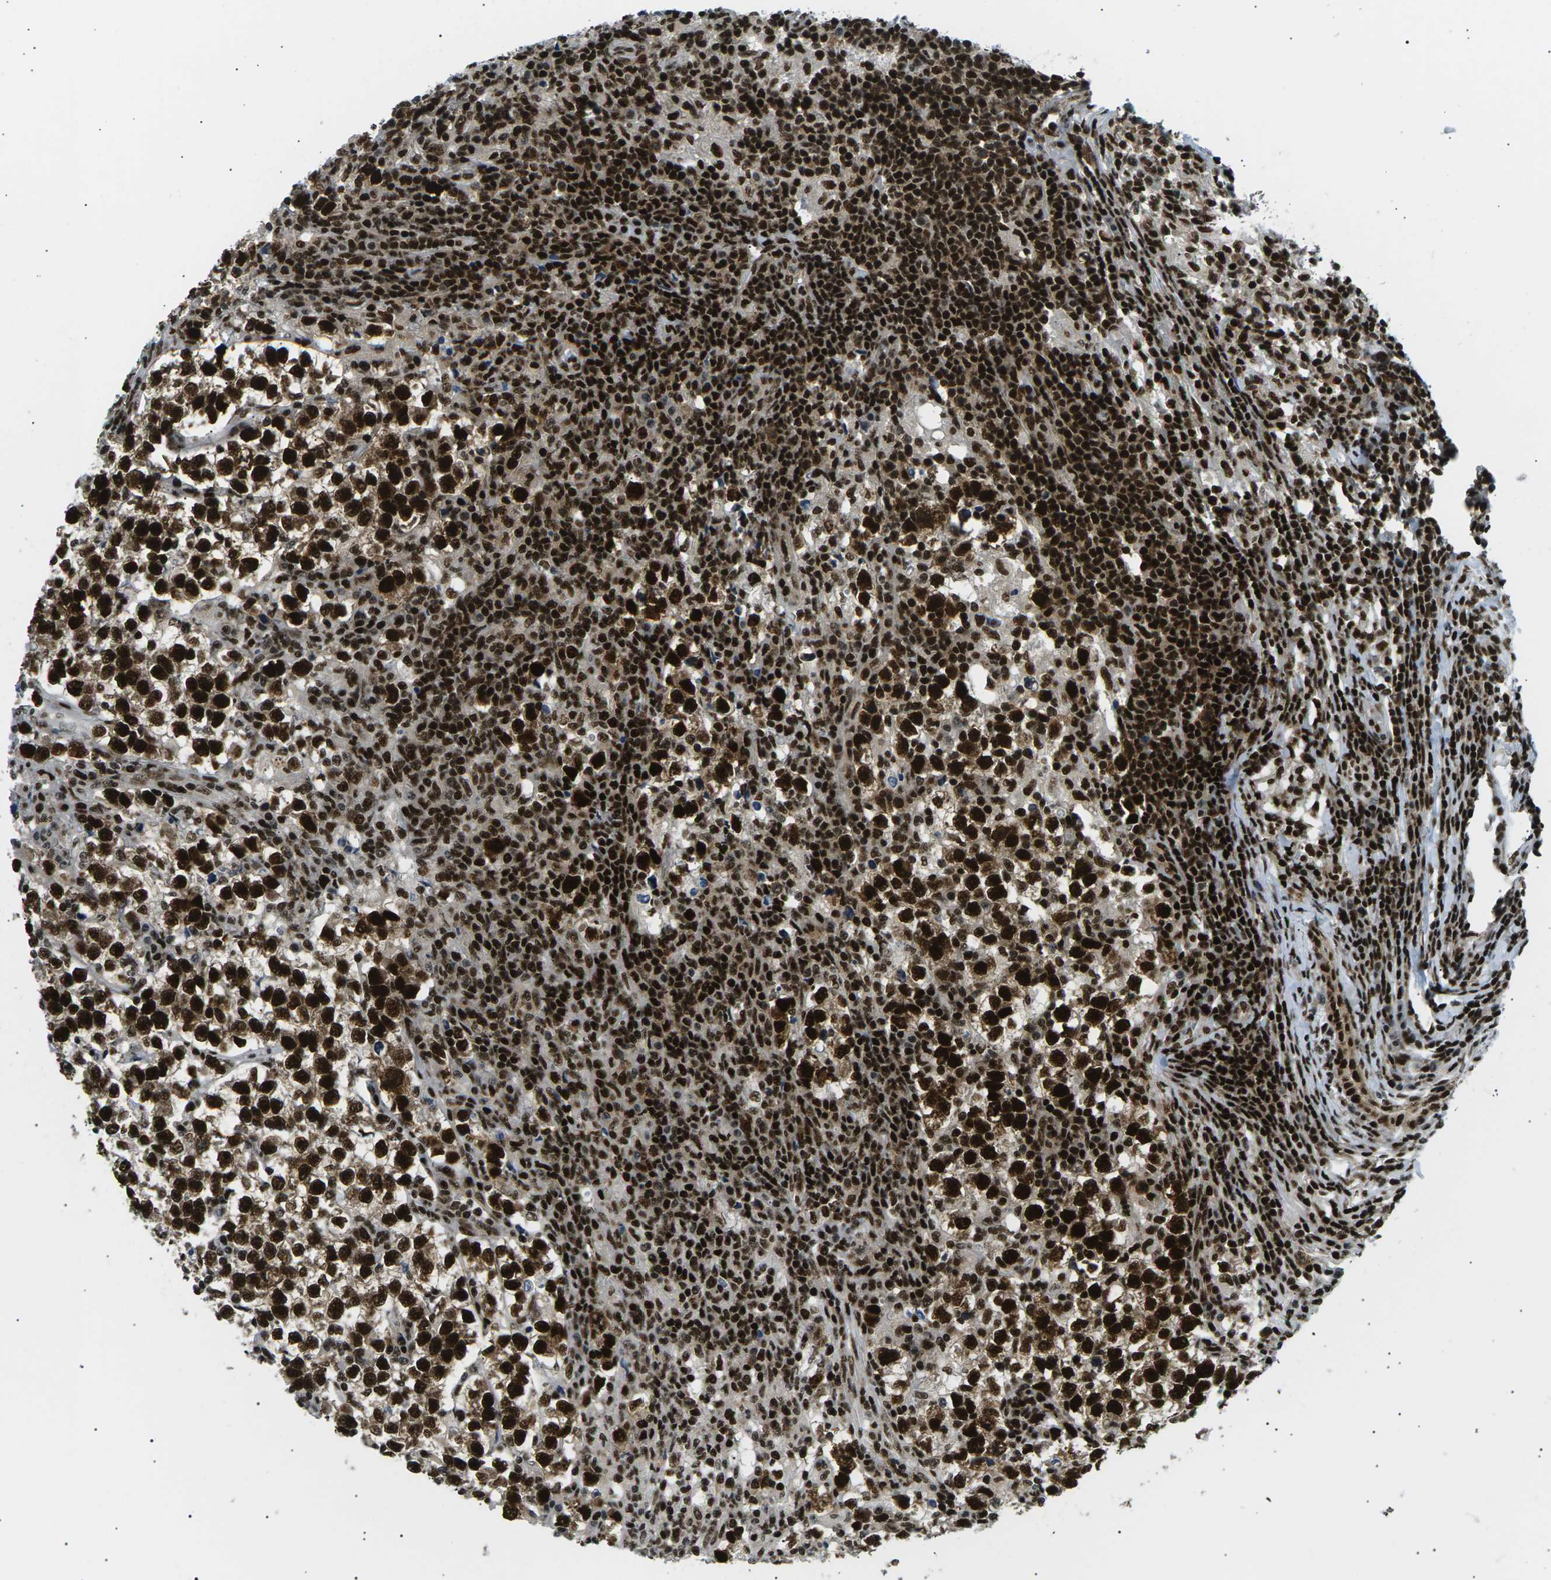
{"staining": {"intensity": "strong", "quantity": ">75%", "location": "nuclear"}, "tissue": "testis cancer", "cell_type": "Tumor cells", "image_type": "cancer", "snomed": [{"axis": "morphology", "description": "Normal tissue, NOS"}, {"axis": "morphology", "description": "Seminoma, NOS"}, {"axis": "topography", "description": "Testis"}], "caption": "This micrograph shows immunohistochemistry staining of human seminoma (testis), with high strong nuclear positivity in approximately >75% of tumor cells.", "gene": "RPA2", "patient": {"sex": "male", "age": 43}}